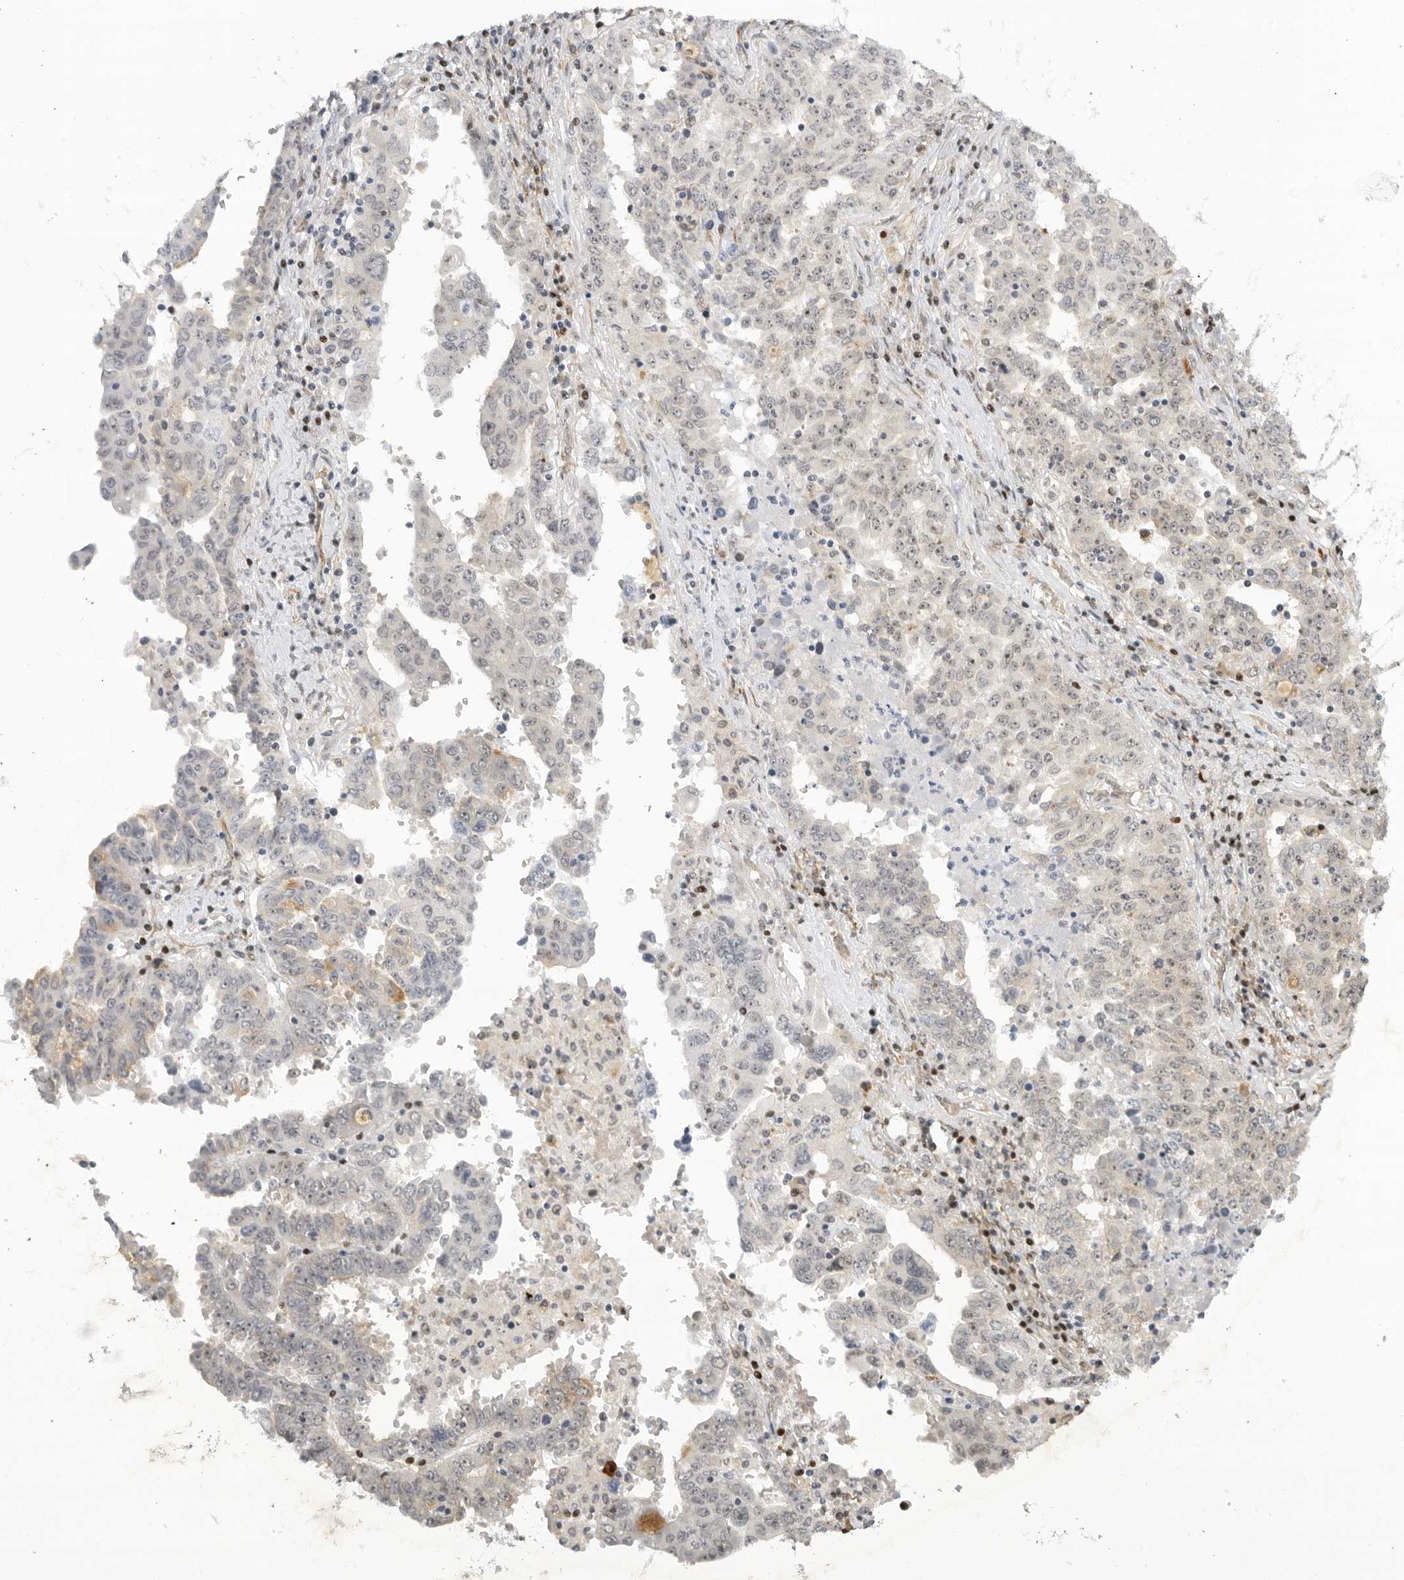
{"staining": {"intensity": "negative", "quantity": "none", "location": "none"}, "tissue": "ovarian cancer", "cell_type": "Tumor cells", "image_type": "cancer", "snomed": [{"axis": "morphology", "description": "Carcinoma, endometroid"}, {"axis": "topography", "description": "Ovary"}], "caption": "The histopathology image demonstrates no staining of tumor cells in ovarian cancer.", "gene": "CEP295NL", "patient": {"sex": "female", "age": 62}}